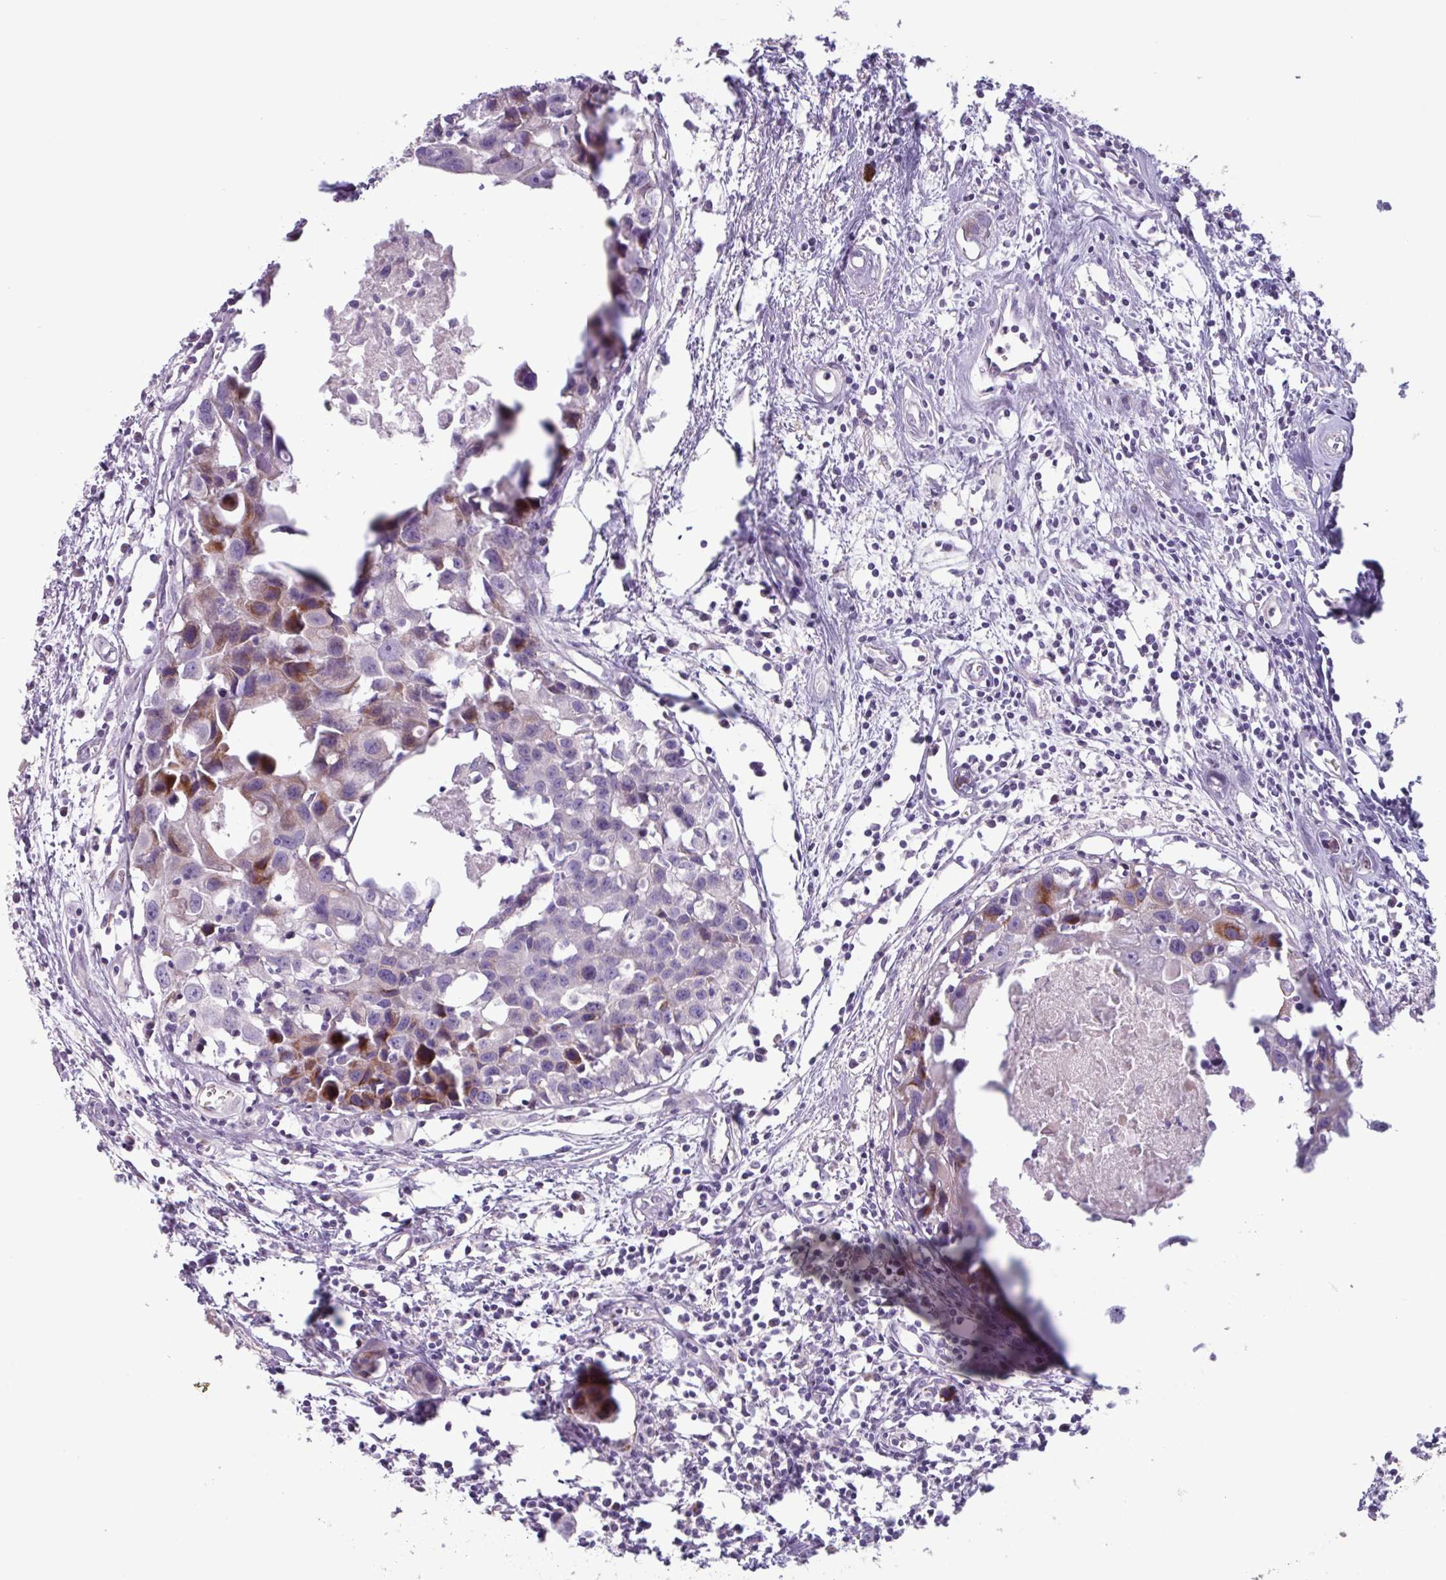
{"staining": {"intensity": "moderate", "quantity": "<25%", "location": "cytoplasmic/membranous"}, "tissue": "breast cancer", "cell_type": "Tumor cells", "image_type": "cancer", "snomed": [{"axis": "morphology", "description": "Carcinoma, NOS"}, {"axis": "topography", "description": "Breast"}], "caption": "The histopathology image shows immunohistochemical staining of breast cancer (carcinoma). There is moderate cytoplasmic/membranous expression is identified in approximately <25% of tumor cells.", "gene": "ADGRE1", "patient": {"sex": "female", "age": 60}}